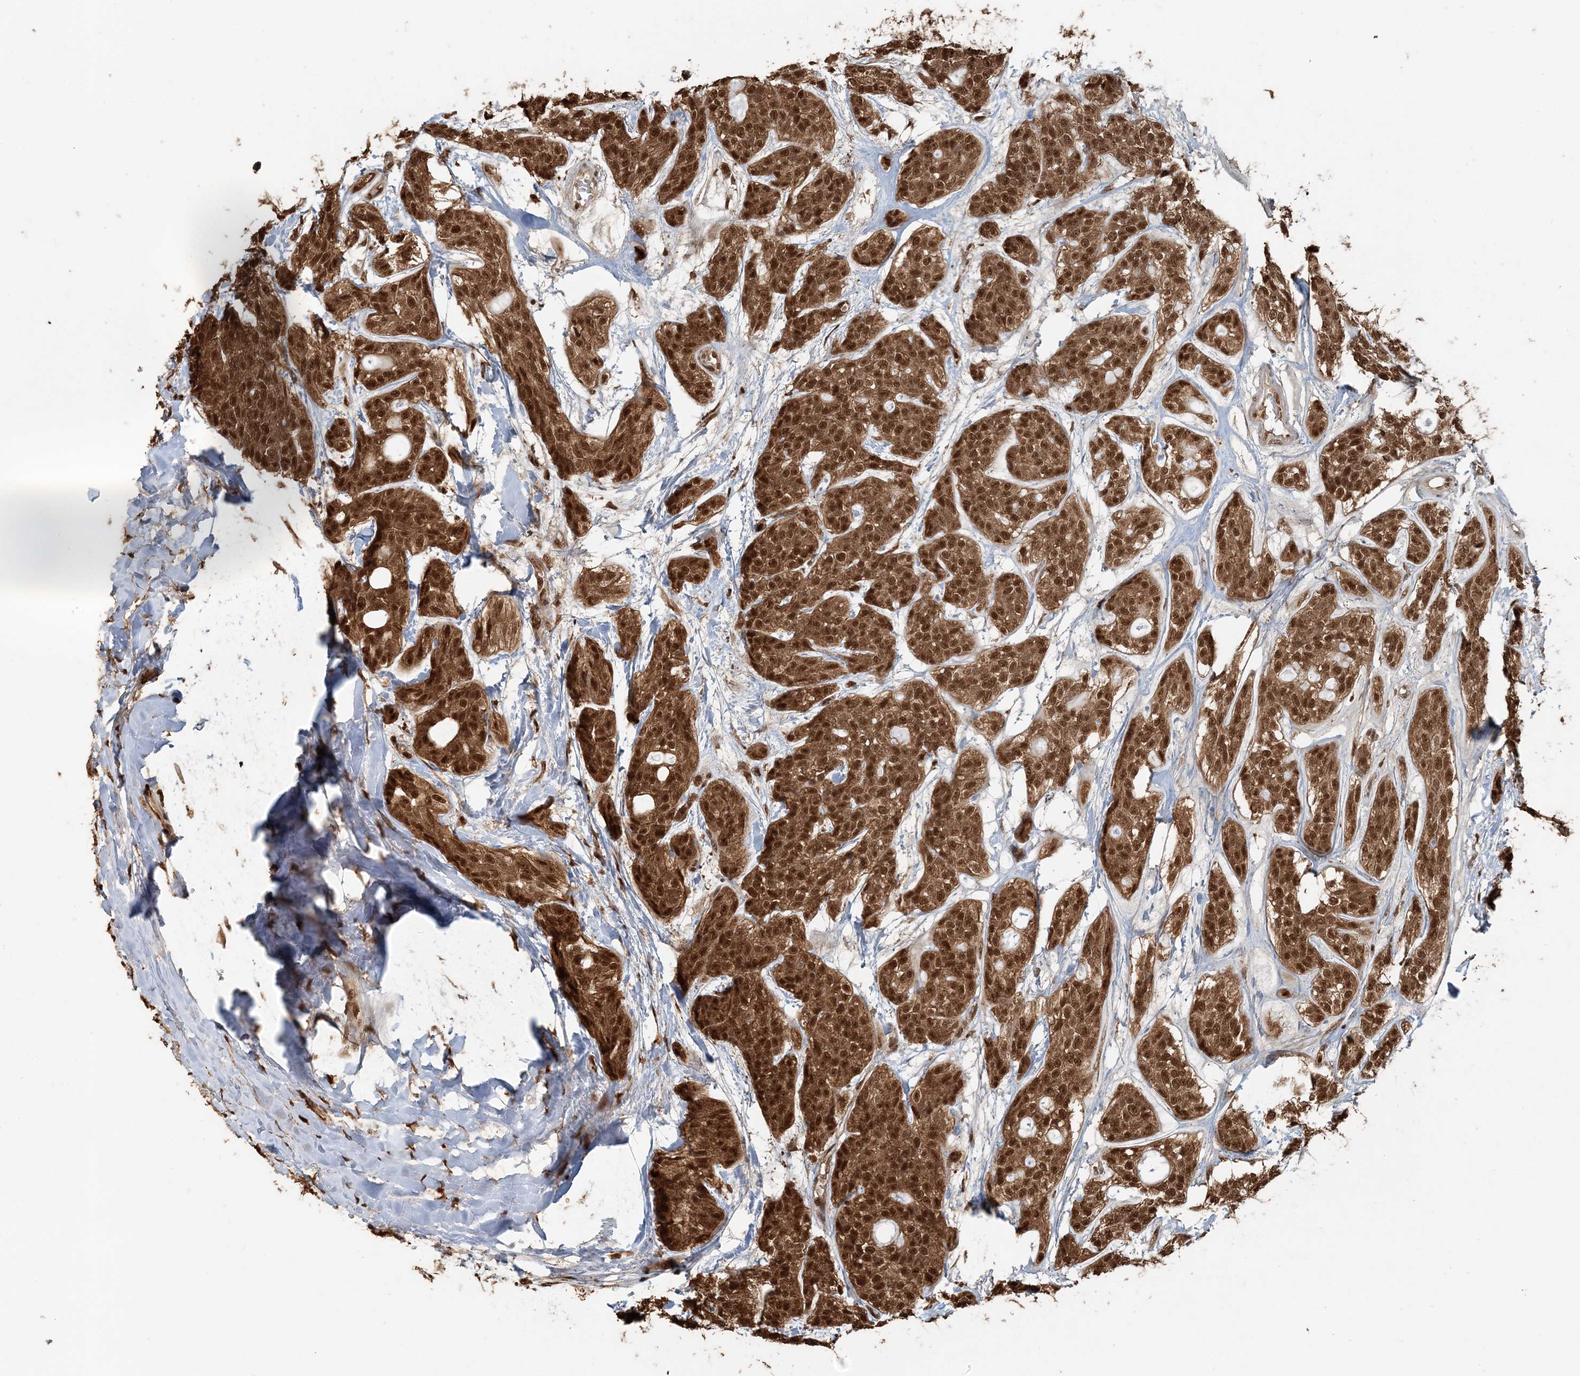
{"staining": {"intensity": "moderate", "quantity": ">75%", "location": "cytoplasmic/membranous,nuclear"}, "tissue": "head and neck cancer", "cell_type": "Tumor cells", "image_type": "cancer", "snomed": [{"axis": "morphology", "description": "Adenocarcinoma, NOS"}, {"axis": "topography", "description": "Head-Neck"}], "caption": "An immunohistochemistry (IHC) histopathology image of neoplastic tissue is shown. Protein staining in brown highlights moderate cytoplasmic/membranous and nuclear positivity in head and neck adenocarcinoma within tumor cells.", "gene": "ARHGAP35", "patient": {"sex": "male", "age": 66}}